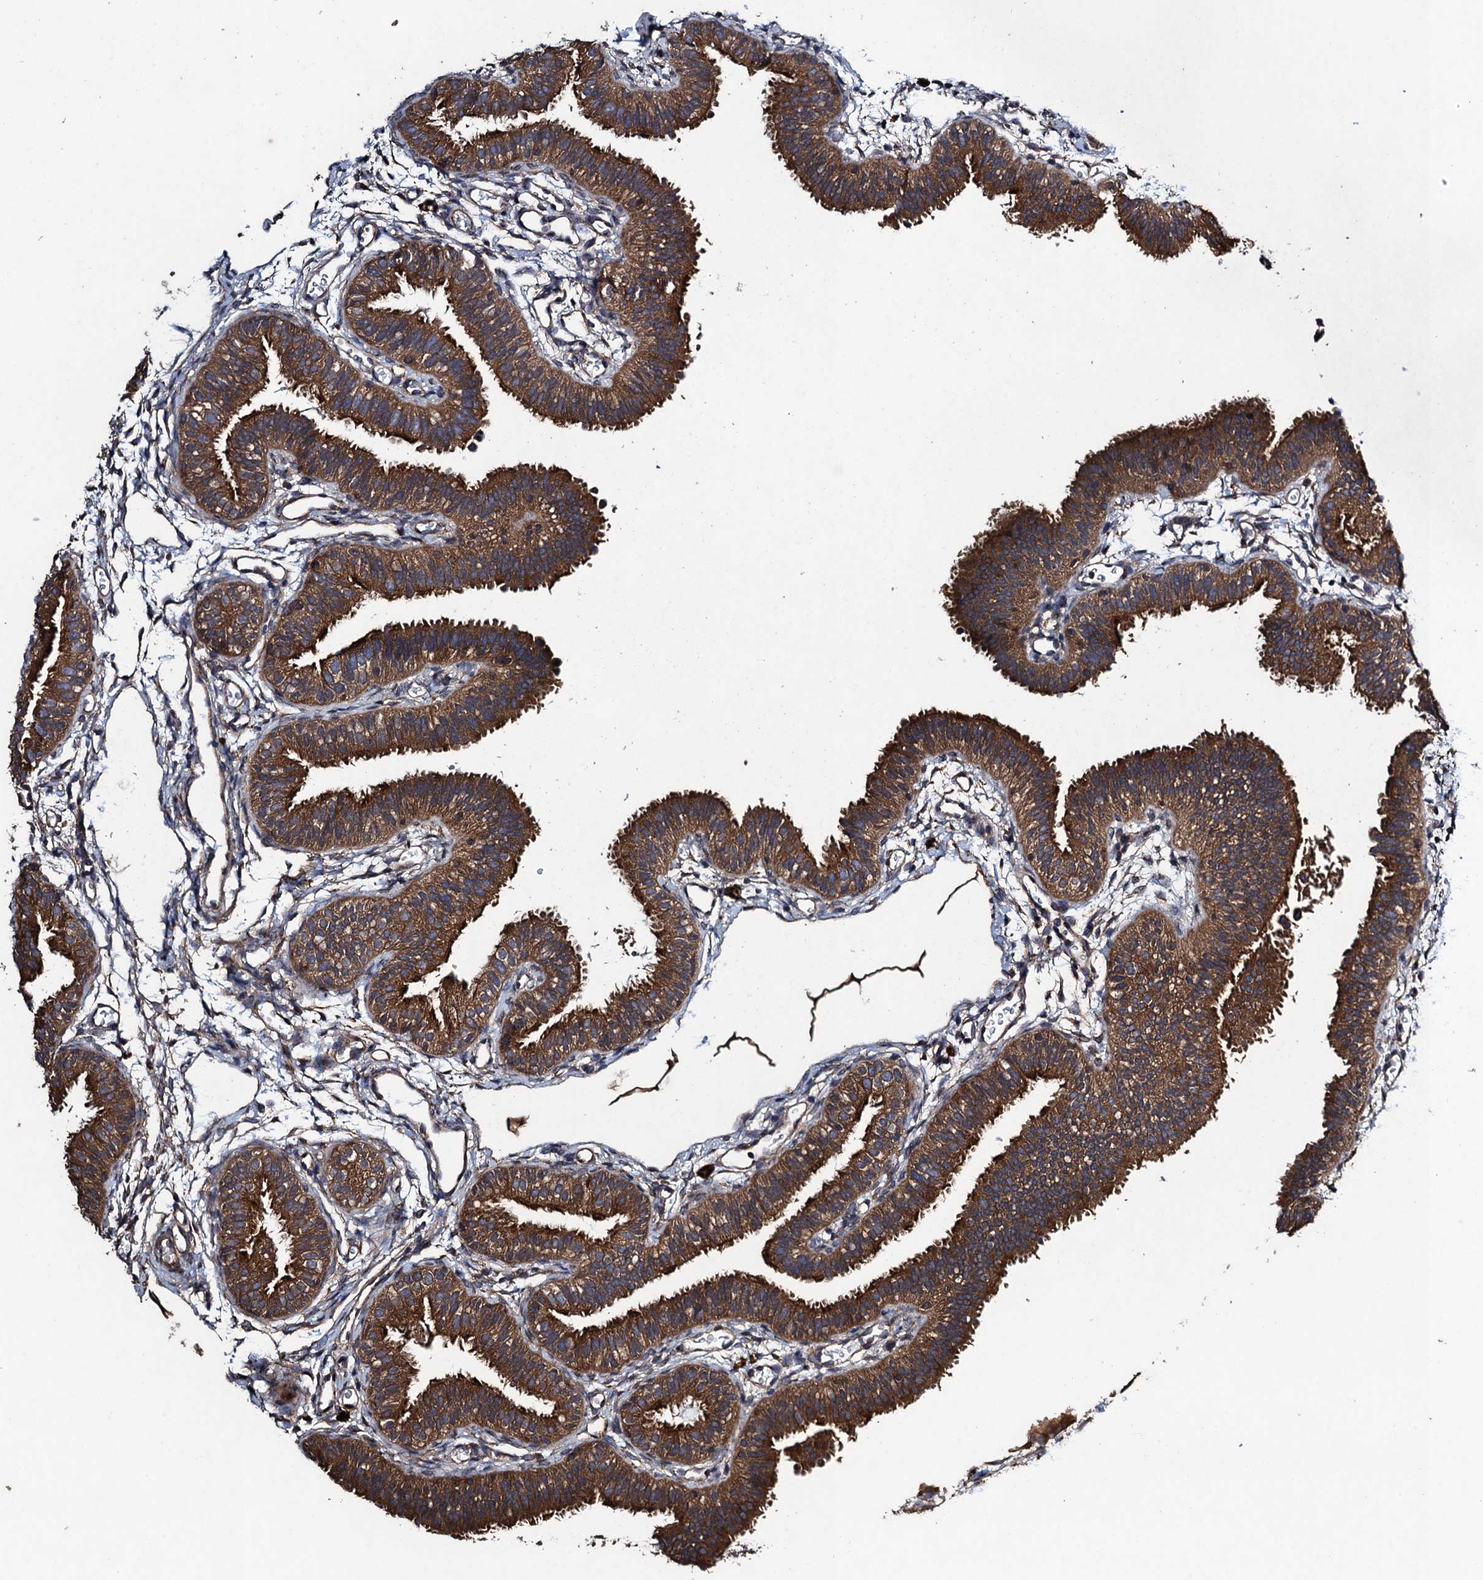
{"staining": {"intensity": "strong", "quantity": ">75%", "location": "cytoplasmic/membranous"}, "tissue": "fallopian tube", "cell_type": "Glandular cells", "image_type": "normal", "snomed": [{"axis": "morphology", "description": "Normal tissue, NOS"}, {"axis": "topography", "description": "Fallopian tube"}], "caption": "Immunohistochemical staining of unremarkable fallopian tube reveals high levels of strong cytoplasmic/membranous staining in approximately >75% of glandular cells.", "gene": "CNTN5", "patient": {"sex": "female", "age": 35}}